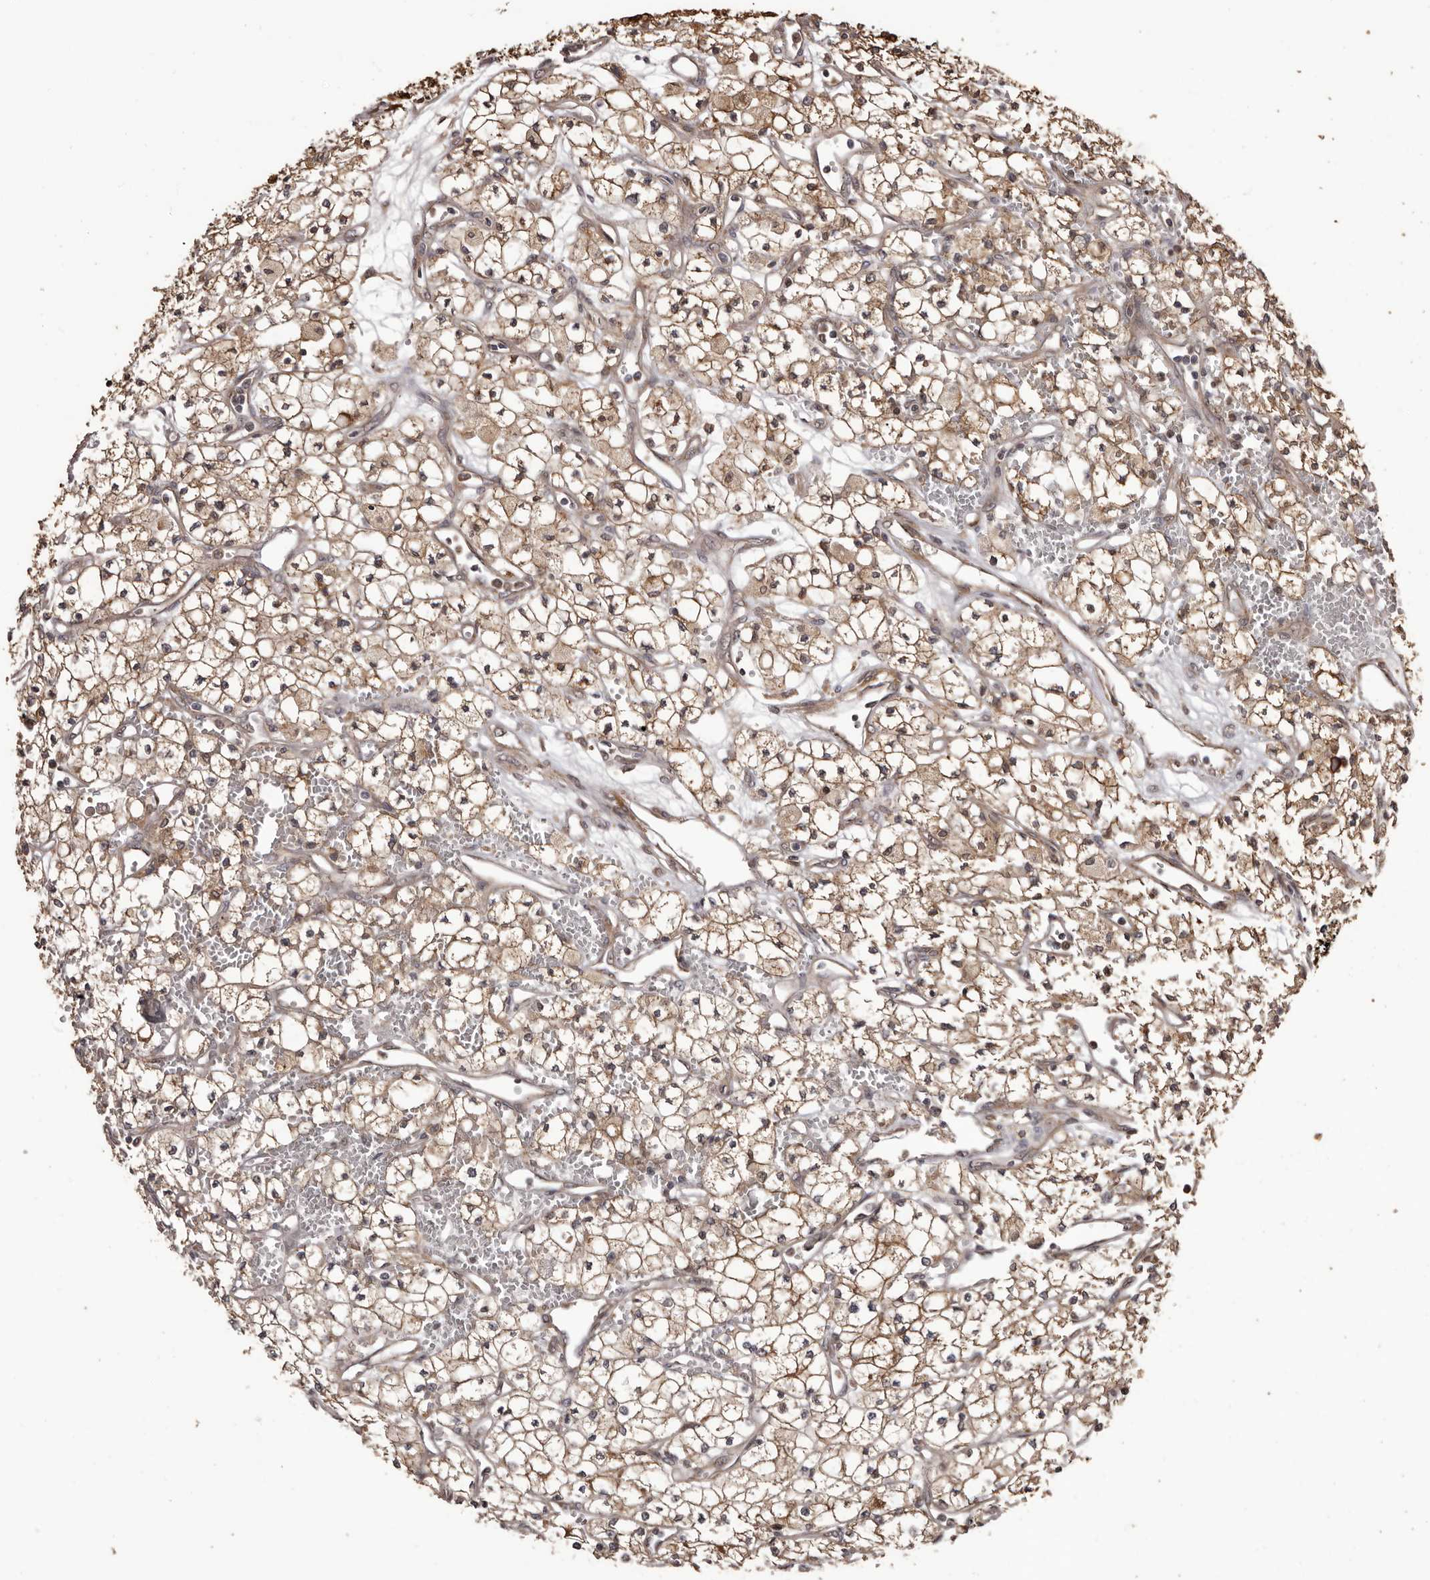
{"staining": {"intensity": "moderate", "quantity": ">75%", "location": "cytoplasmic/membranous"}, "tissue": "renal cancer", "cell_type": "Tumor cells", "image_type": "cancer", "snomed": [{"axis": "morphology", "description": "Adenocarcinoma, NOS"}, {"axis": "topography", "description": "Kidney"}], "caption": "A histopathology image of renal adenocarcinoma stained for a protein demonstrates moderate cytoplasmic/membranous brown staining in tumor cells.", "gene": "ZCCHC7", "patient": {"sex": "male", "age": 59}}